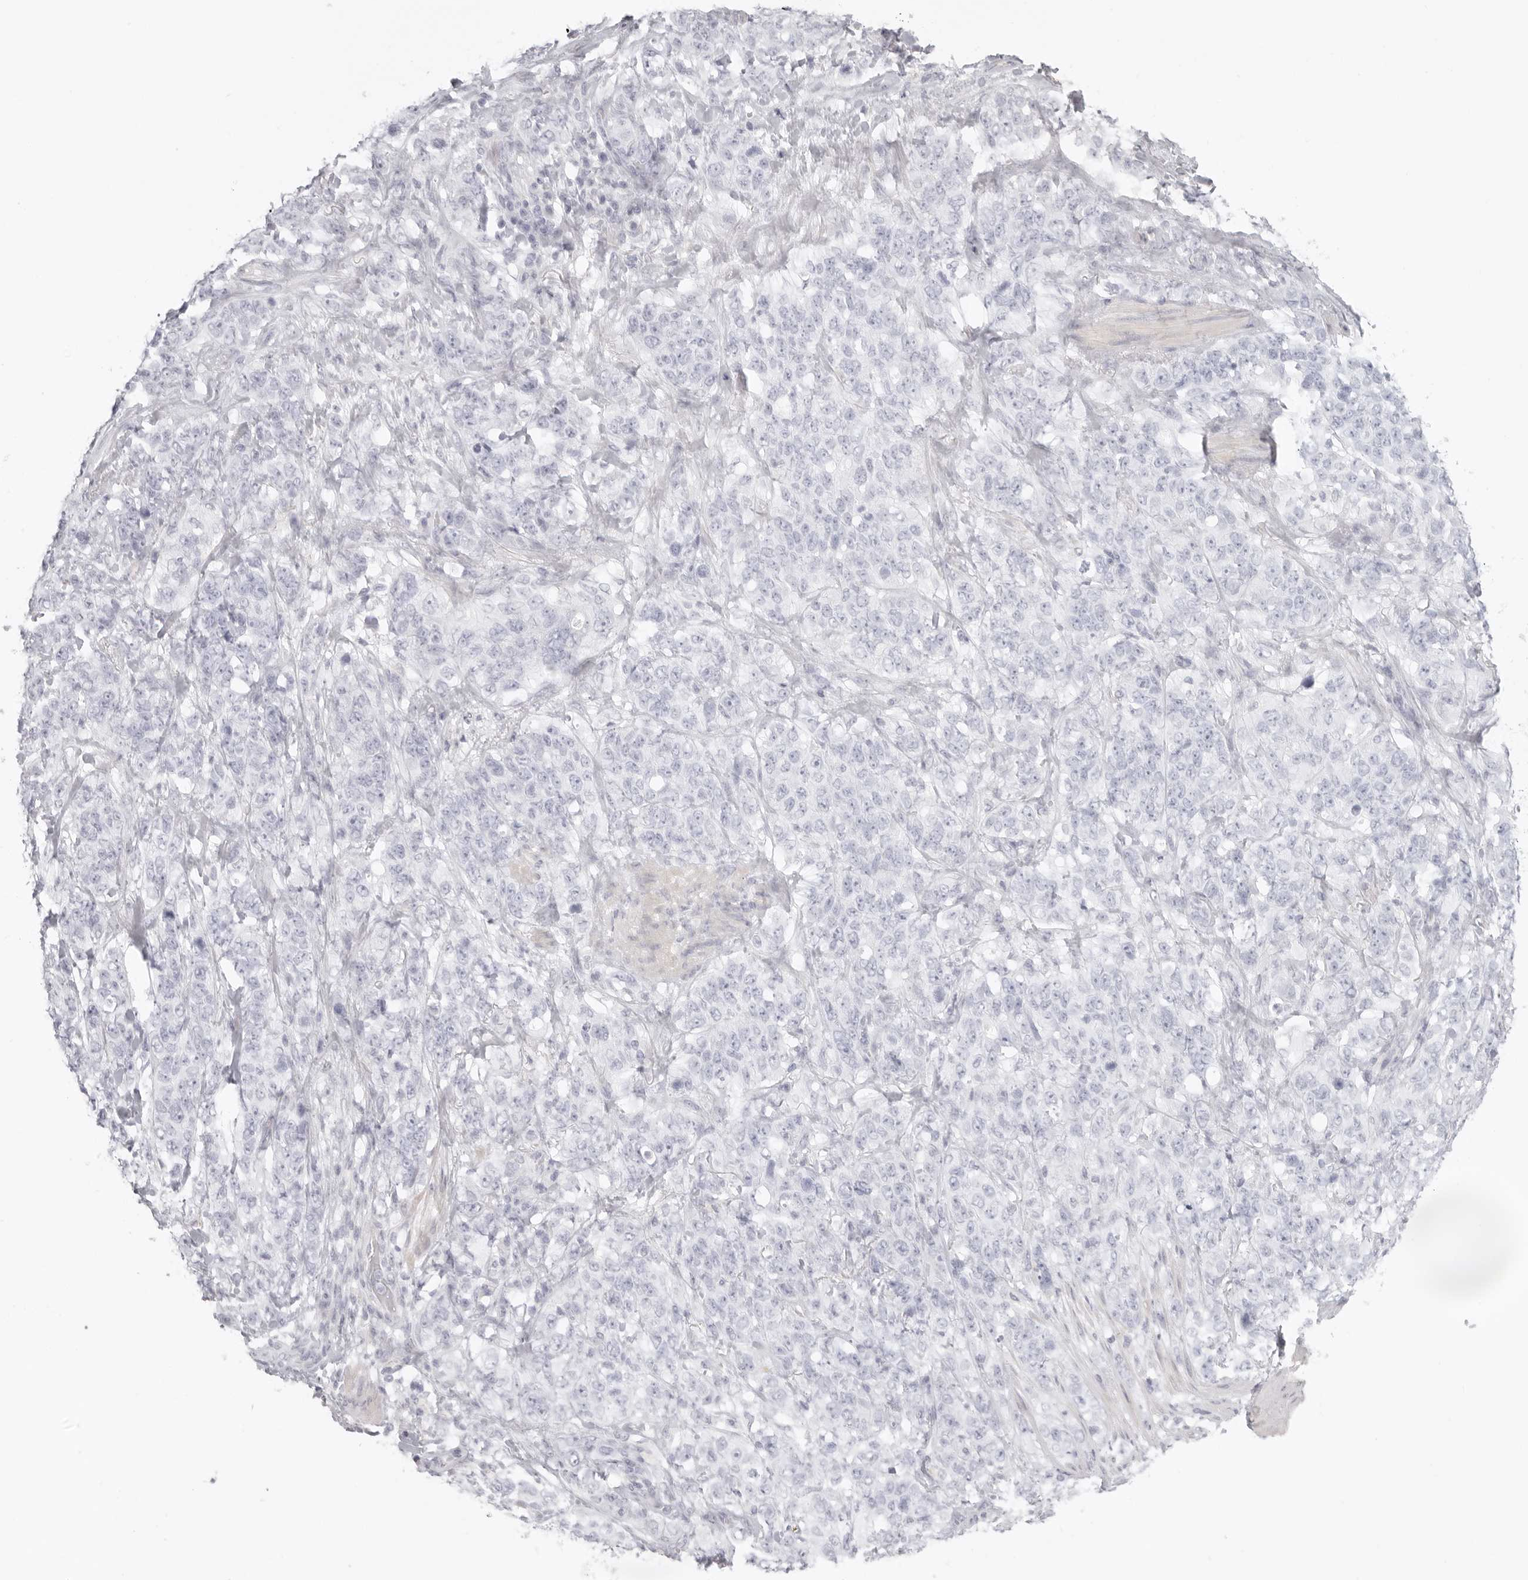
{"staining": {"intensity": "negative", "quantity": "none", "location": "none"}, "tissue": "stomach cancer", "cell_type": "Tumor cells", "image_type": "cancer", "snomed": [{"axis": "morphology", "description": "Adenocarcinoma, NOS"}, {"axis": "topography", "description": "Stomach"}], "caption": "Tumor cells are negative for brown protein staining in stomach cancer (adenocarcinoma). The staining was performed using DAB (3,3'-diaminobenzidine) to visualize the protein expression in brown, while the nuclei were stained in blue with hematoxylin (Magnification: 20x).", "gene": "RXFP1", "patient": {"sex": "male", "age": 48}}